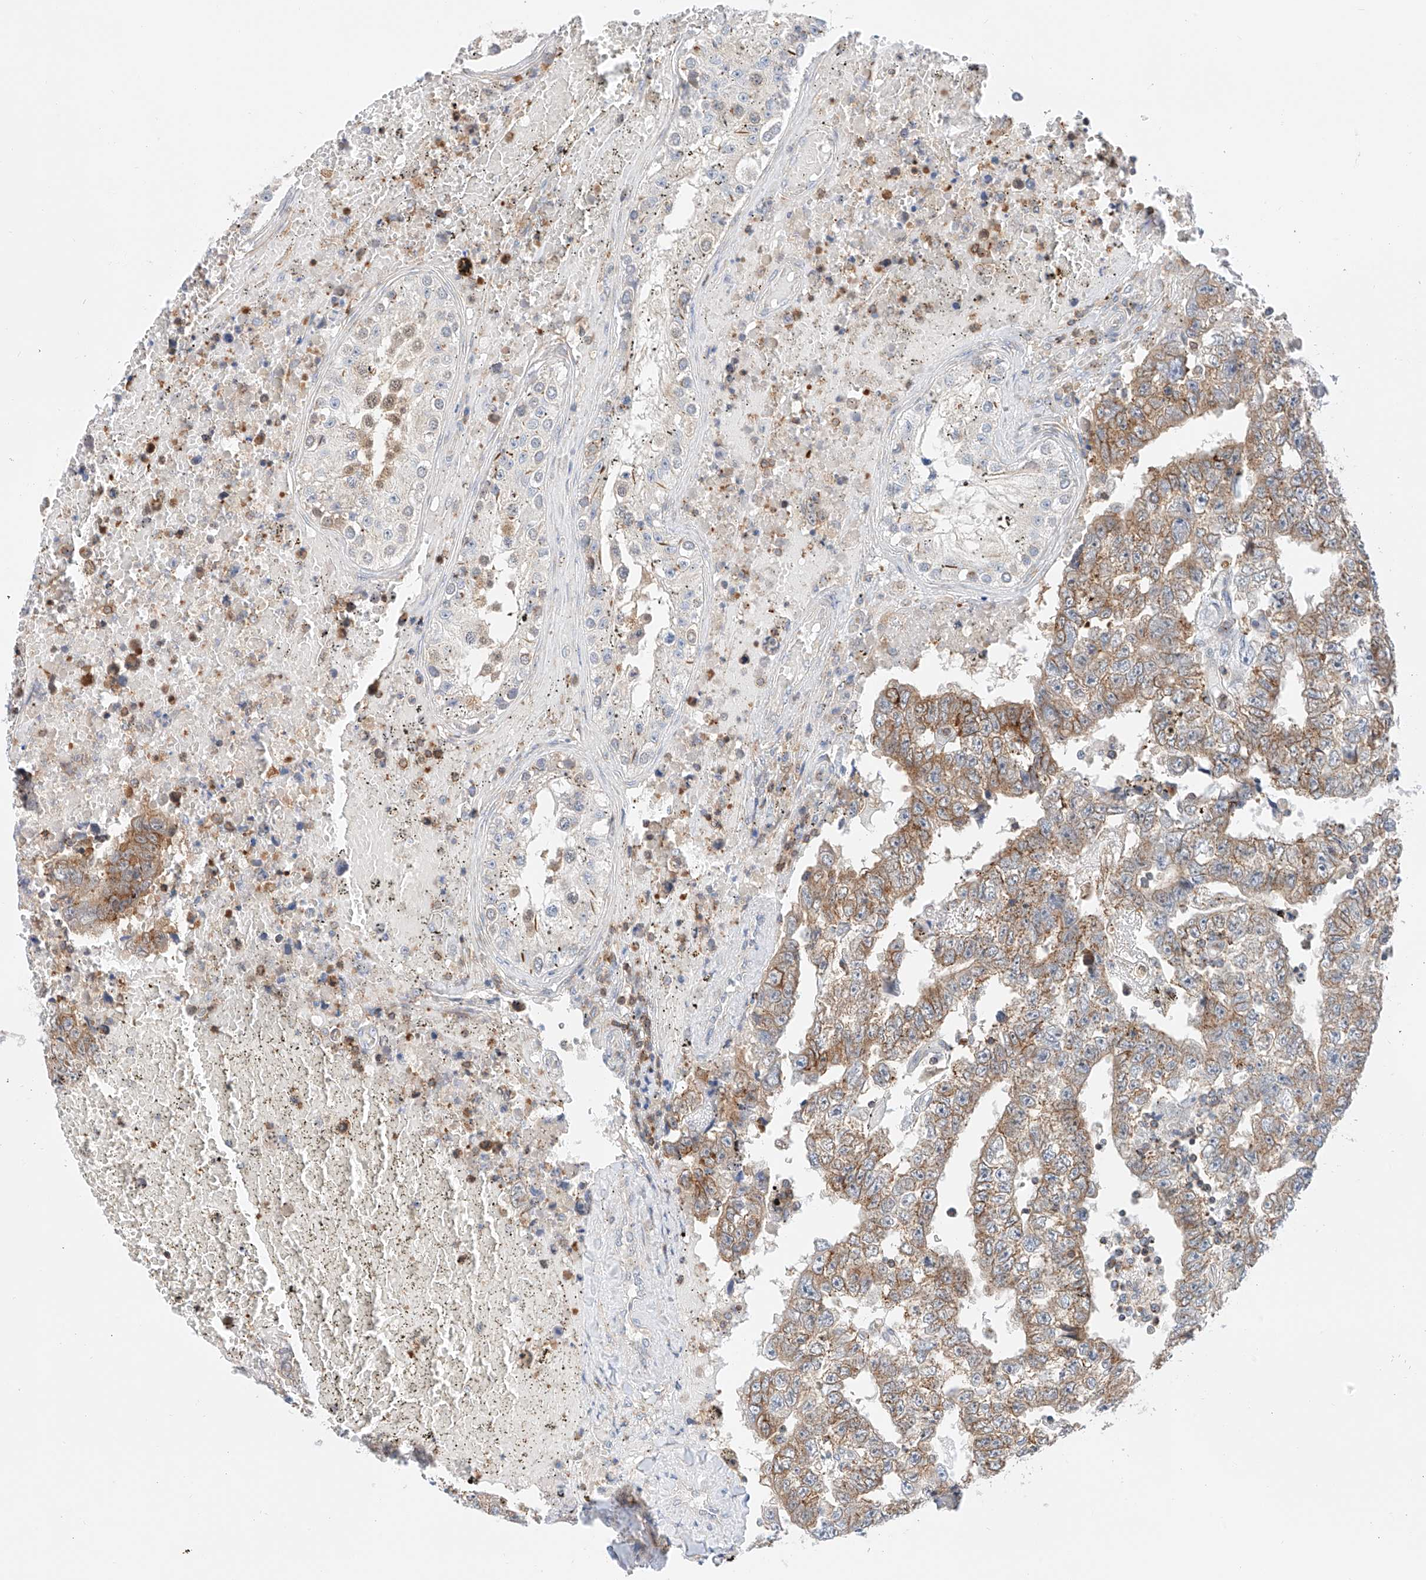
{"staining": {"intensity": "moderate", "quantity": ">75%", "location": "cytoplasmic/membranous"}, "tissue": "testis cancer", "cell_type": "Tumor cells", "image_type": "cancer", "snomed": [{"axis": "morphology", "description": "Carcinoma, Embryonal, NOS"}, {"axis": "topography", "description": "Testis"}], "caption": "The micrograph reveals staining of embryonal carcinoma (testis), revealing moderate cytoplasmic/membranous protein staining (brown color) within tumor cells.", "gene": "MFN2", "patient": {"sex": "male", "age": 25}}